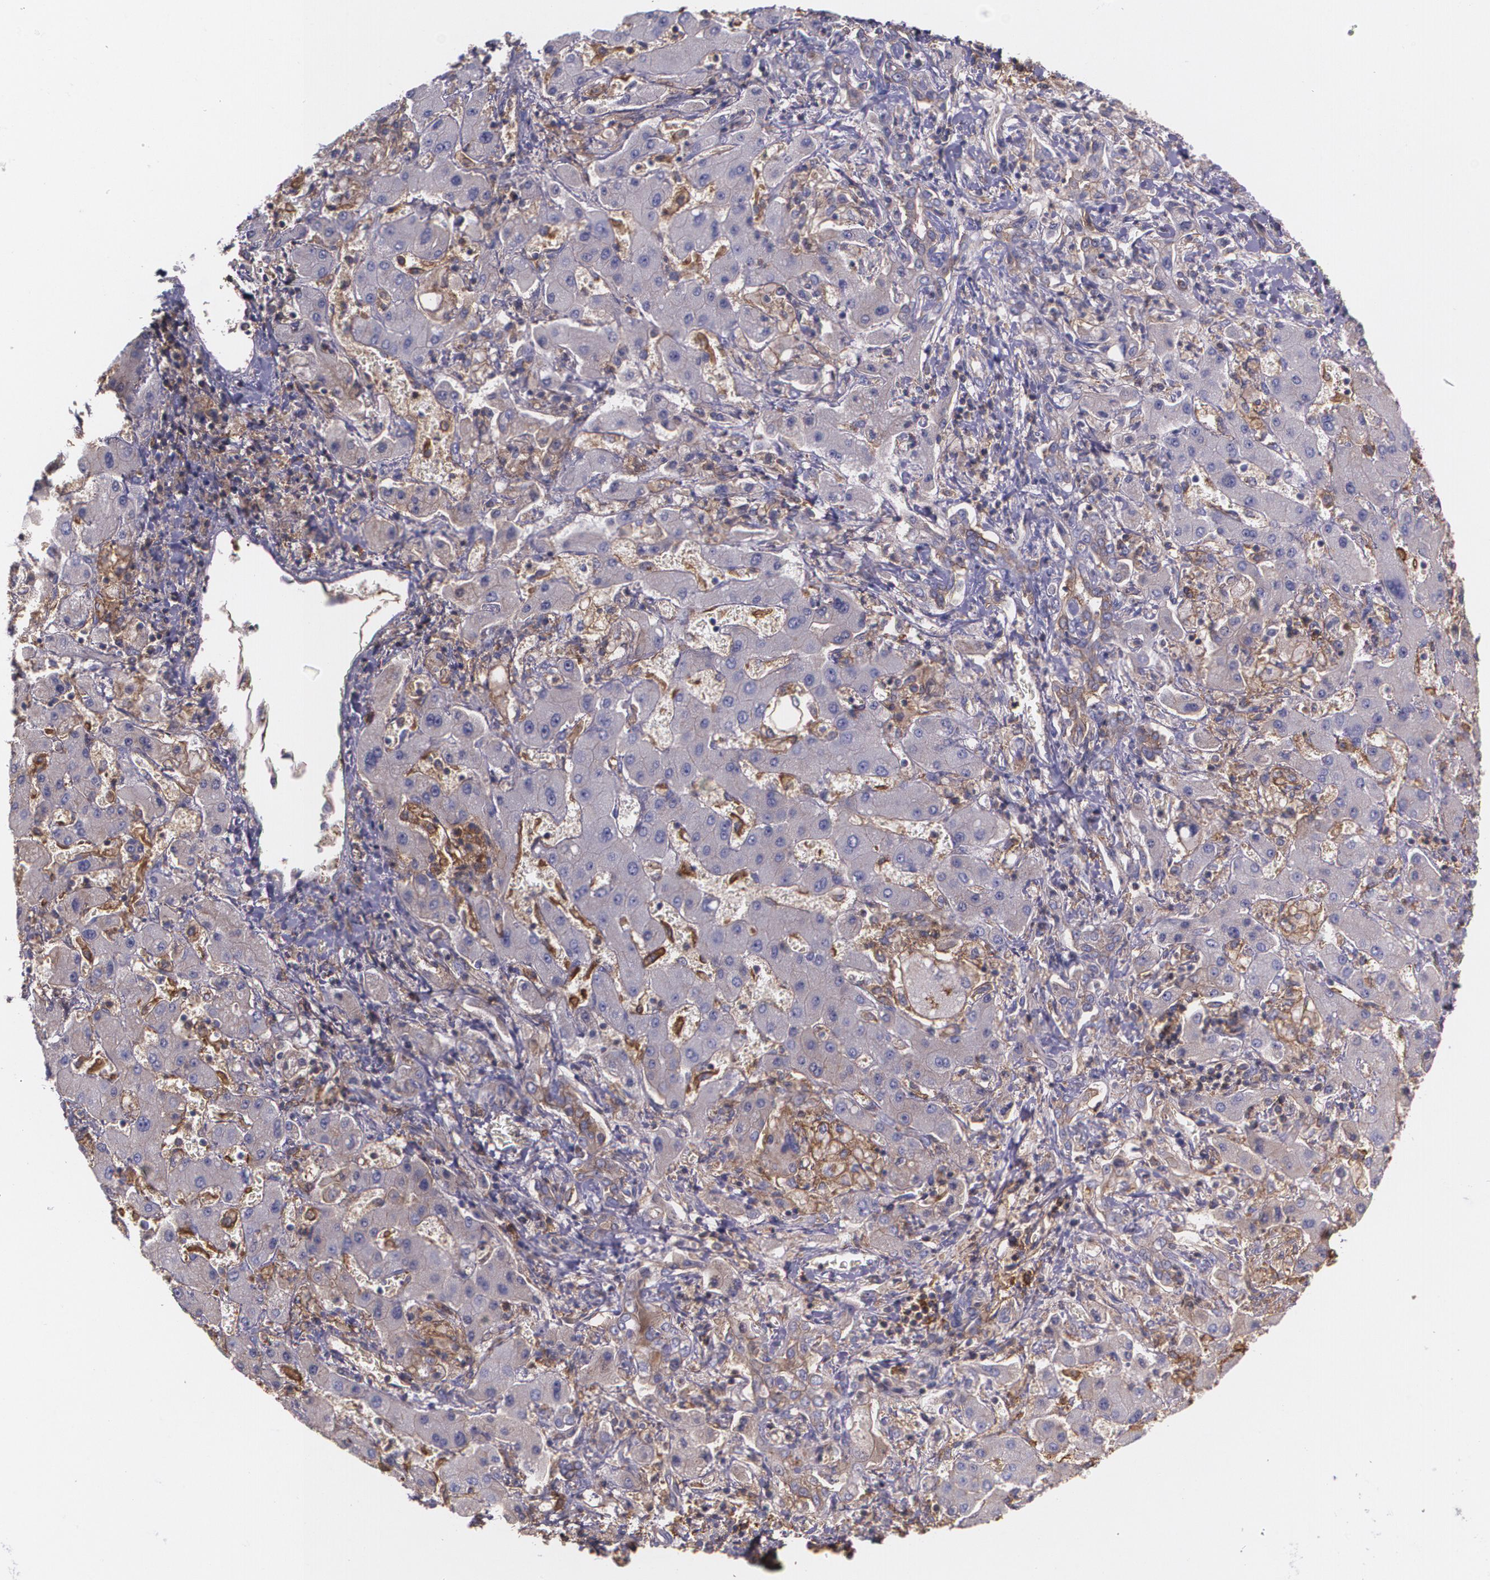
{"staining": {"intensity": "negative", "quantity": "none", "location": "none"}, "tissue": "liver cancer", "cell_type": "Tumor cells", "image_type": "cancer", "snomed": [{"axis": "morphology", "description": "Cholangiocarcinoma"}, {"axis": "topography", "description": "Liver"}], "caption": "Immunohistochemical staining of liver cancer reveals no significant positivity in tumor cells.", "gene": "B2M", "patient": {"sex": "male", "age": 50}}